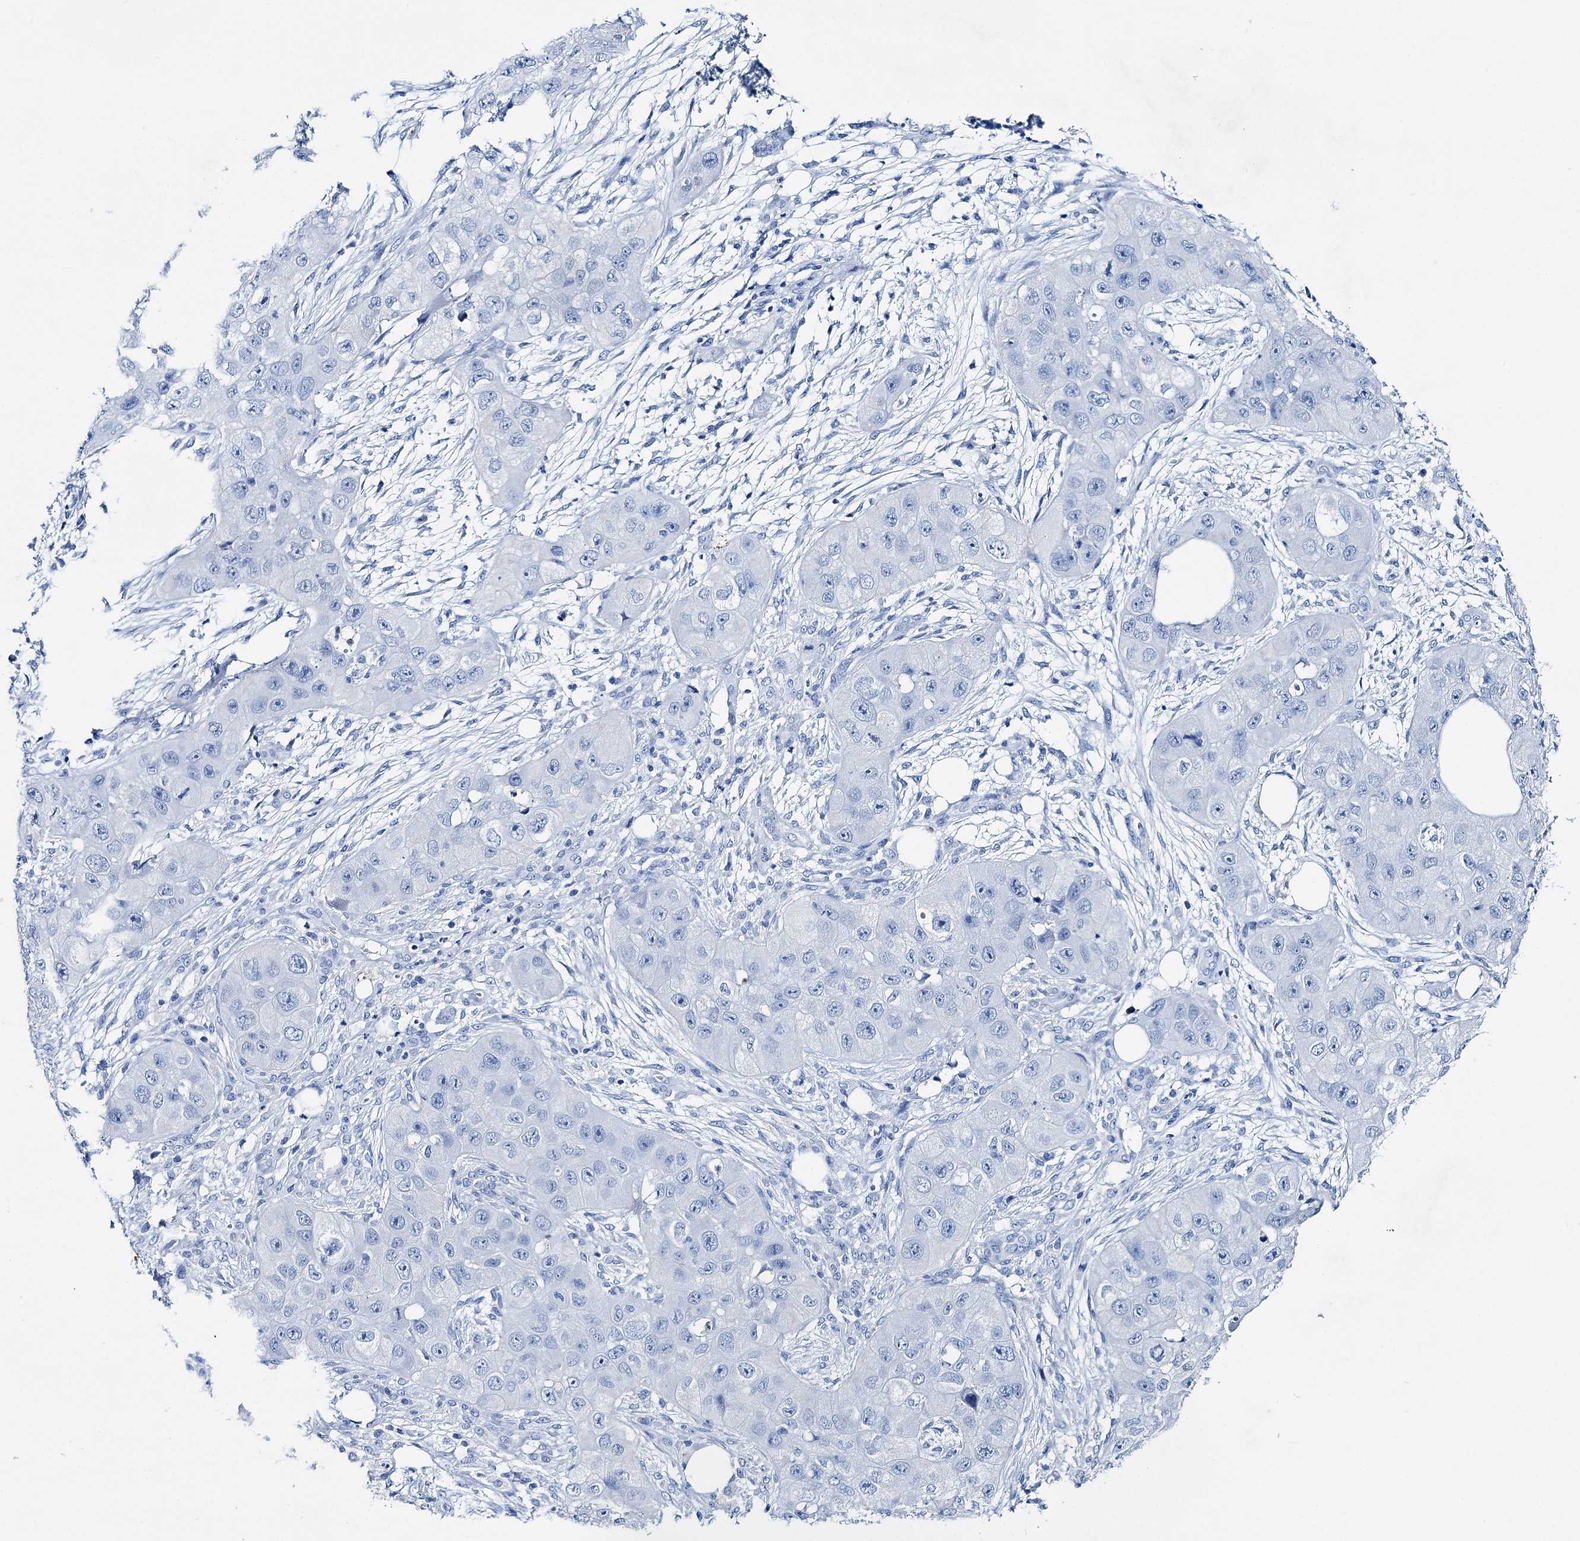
{"staining": {"intensity": "negative", "quantity": "none", "location": "none"}, "tissue": "skin cancer", "cell_type": "Tumor cells", "image_type": "cancer", "snomed": [{"axis": "morphology", "description": "Squamous cell carcinoma, NOS"}, {"axis": "topography", "description": "Skin"}, {"axis": "topography", "description": "Subcutis"}], "caption": "Immunohistochemistry (IHC) of human skin cancer (squamous cell carcinoma) displays no expression in tumor cells.", "gene": "BRINP1", "patient": {"sex": "male", "age": 73}}